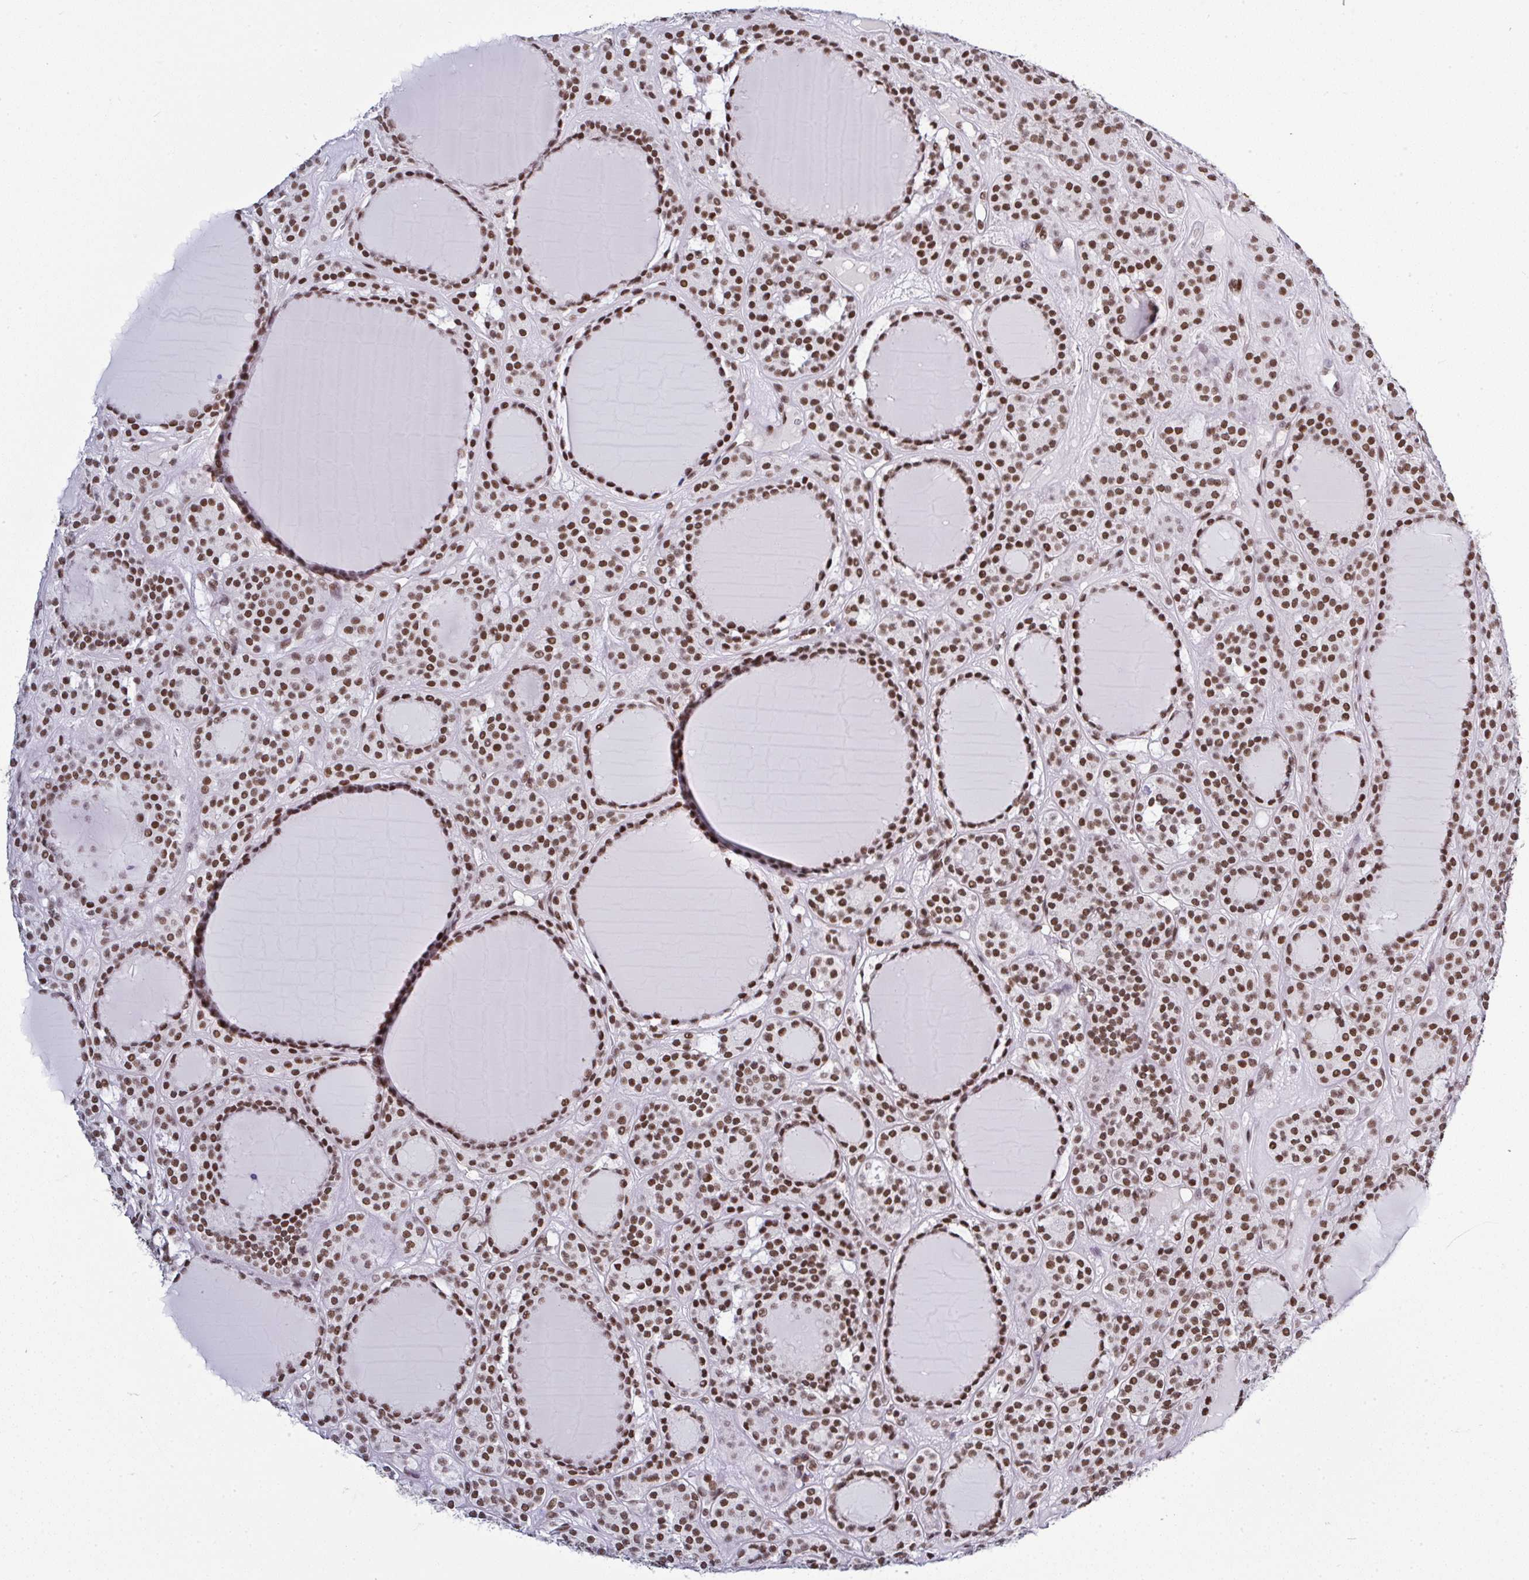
{"staining": {"intensity": "strong", "quantity": ">75%", "location": "nuclear"}, "tissue": "thyroid cancer", "cell_type": "Tumor cells", "image_type": "cancer", "snomed": [{"axis": "morphology", "description": "Follicular adenoma carcinoma, NOS"}, {"axis": "topography", "description": "Thyroid gland"}], "caption": "An immunohistochemistry (IHC) photomicrograph of tumor tissue is shown. Protein staining in brown labels strong nuclear positivity in follicular adenoma carcinoma (thyroid) within tumor cells. Nuclei are stained in blue.", "gene": "DR1", "patient": {"sex": "female", "age": 63}}